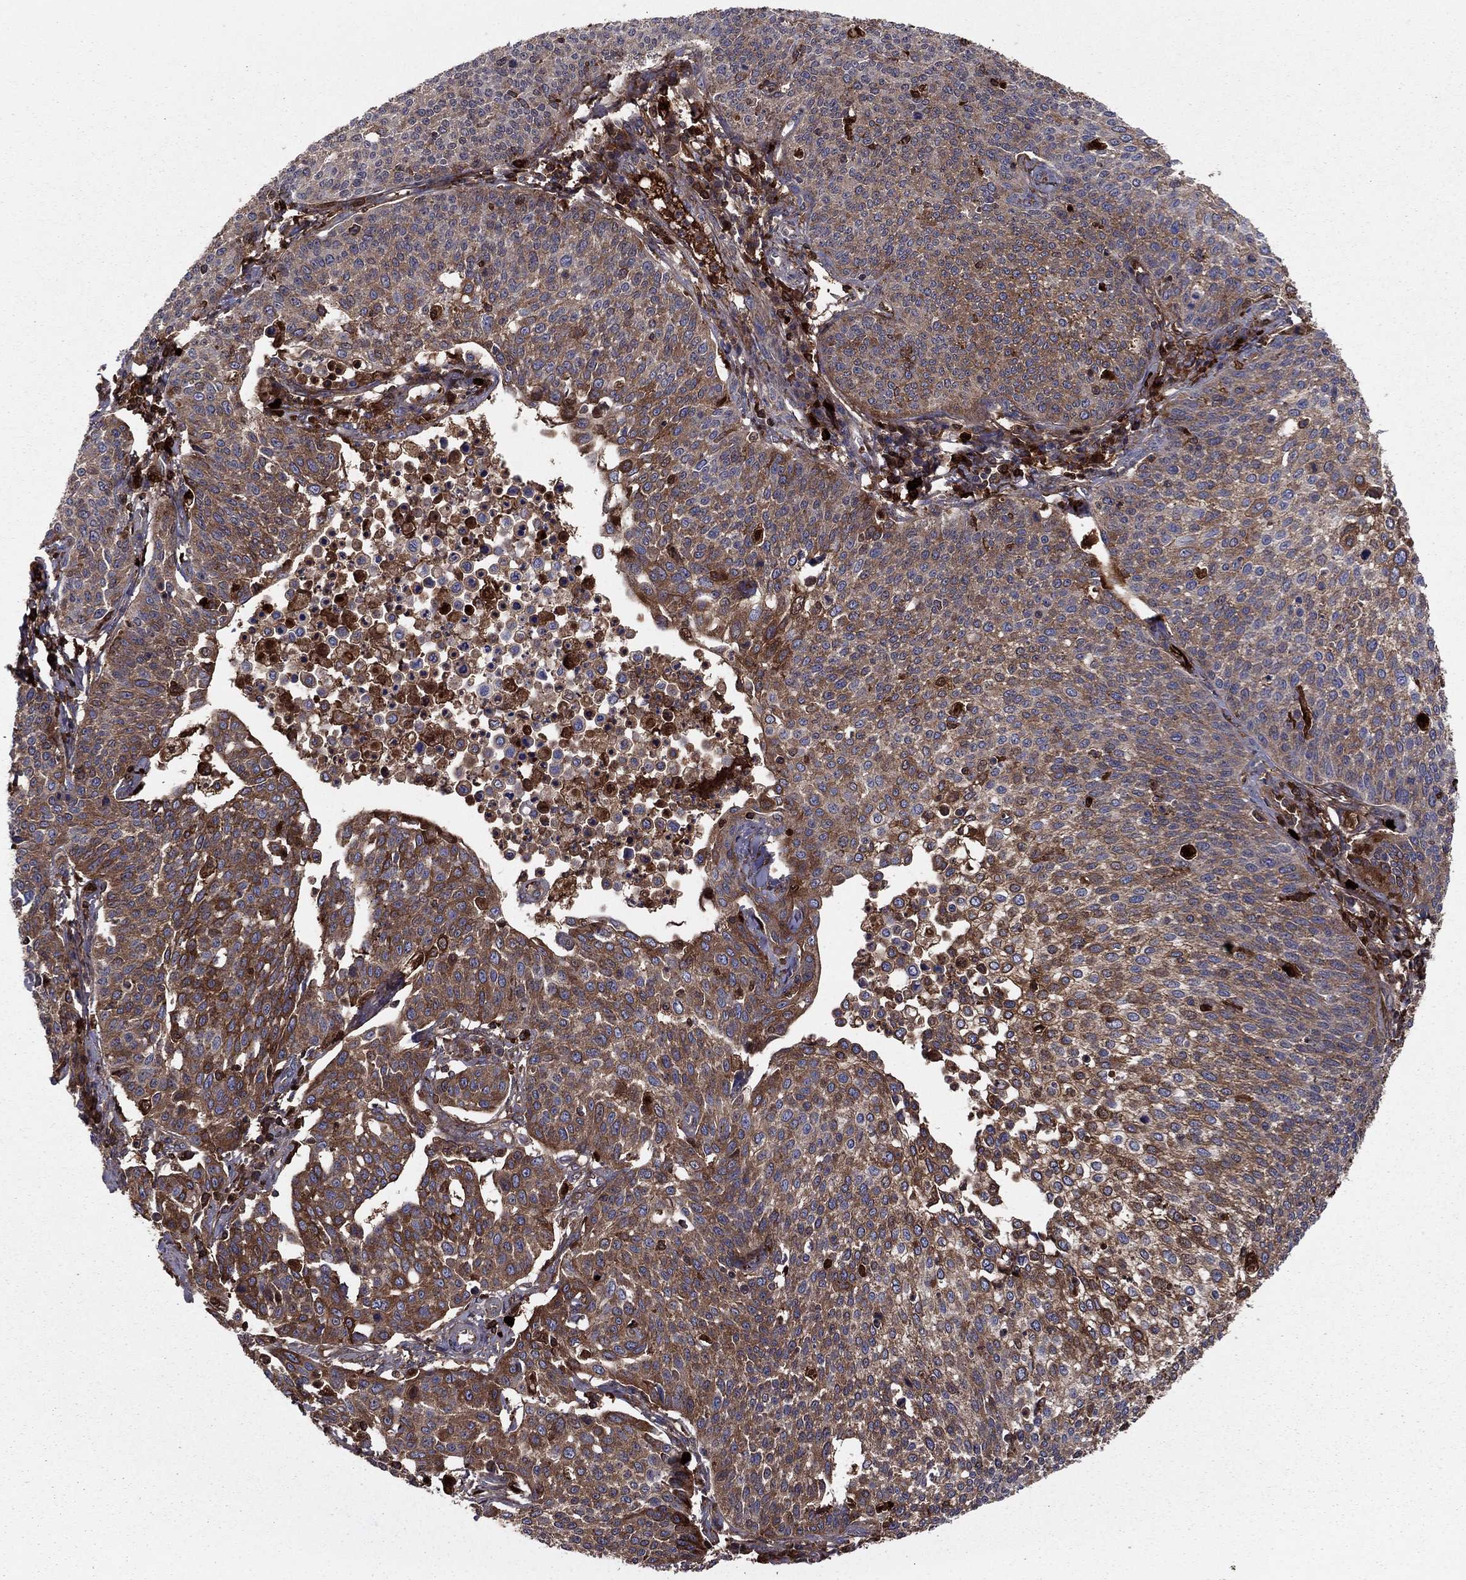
{"staining": {"intensity": "moderate", "quantity": "25%-75%", "location": "cytoplasmic/membranous"}, "tissue": "cervical cancer", "cell_type": "Tumor cells", "image_type": "cancer", "snomed": [{"axis": "morphology", "description": "Squamous cell carcinoma, NOS"}, {"axis": "topography", "description": "Cervix"}], "caption": "Immunohistochemistry of cervical cancer displays medium levels of moderate cytoplasmic/membranous positivity in about 25%-75% of tumor cells. (IHC, brightfield microscopy, high magnification).", "gene": "HPX", "patient": {"sex": "female", "age": 34}}